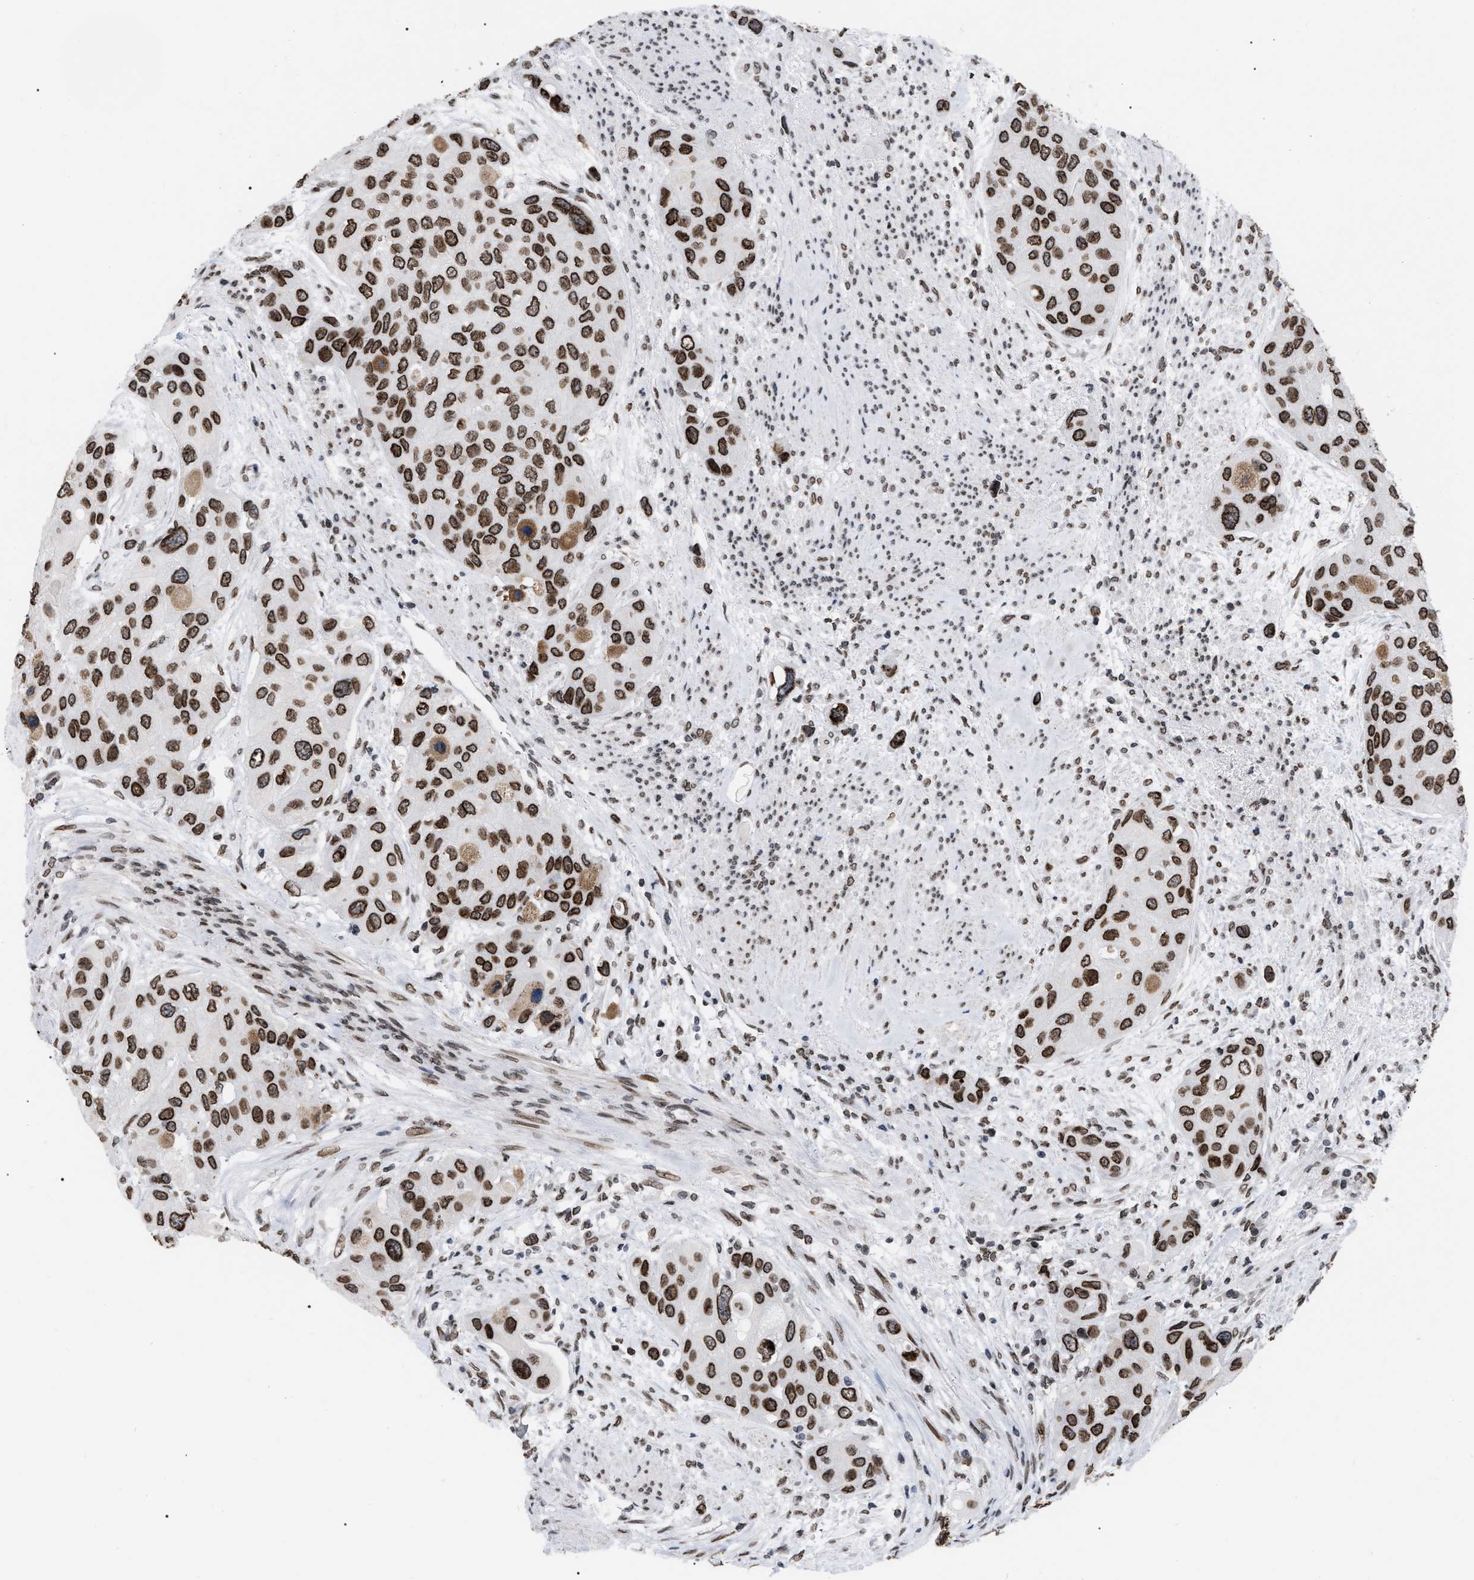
{"staining": {"intensity": "strong", "quantity": ">75%", "location": "cytoplasmic/membranous,nuclear"}, "tissue": "urothelial cancer", "cell_type": "Tumor cells", "image_type": "cancer", "snomed": [{"axis": "morphology", "description": "Urothelial carcinoma, High grade"}, {"axis": "topography", "description": "Urinary bladder"}], "caption": "Urothelial cancer was stained to show a protein in brown. There is high levels of strong cytoplasmic/membranous and nuclear expression in approximately >75% of tumor cells. The staining was performed using DAB (3,3'-diaminobenzidine), with brown indicating positive protein expression. Nuclei are stained blue with hematoxylin.", "gene": "TPR", "patient": {"sex": "female", "age": 56}}